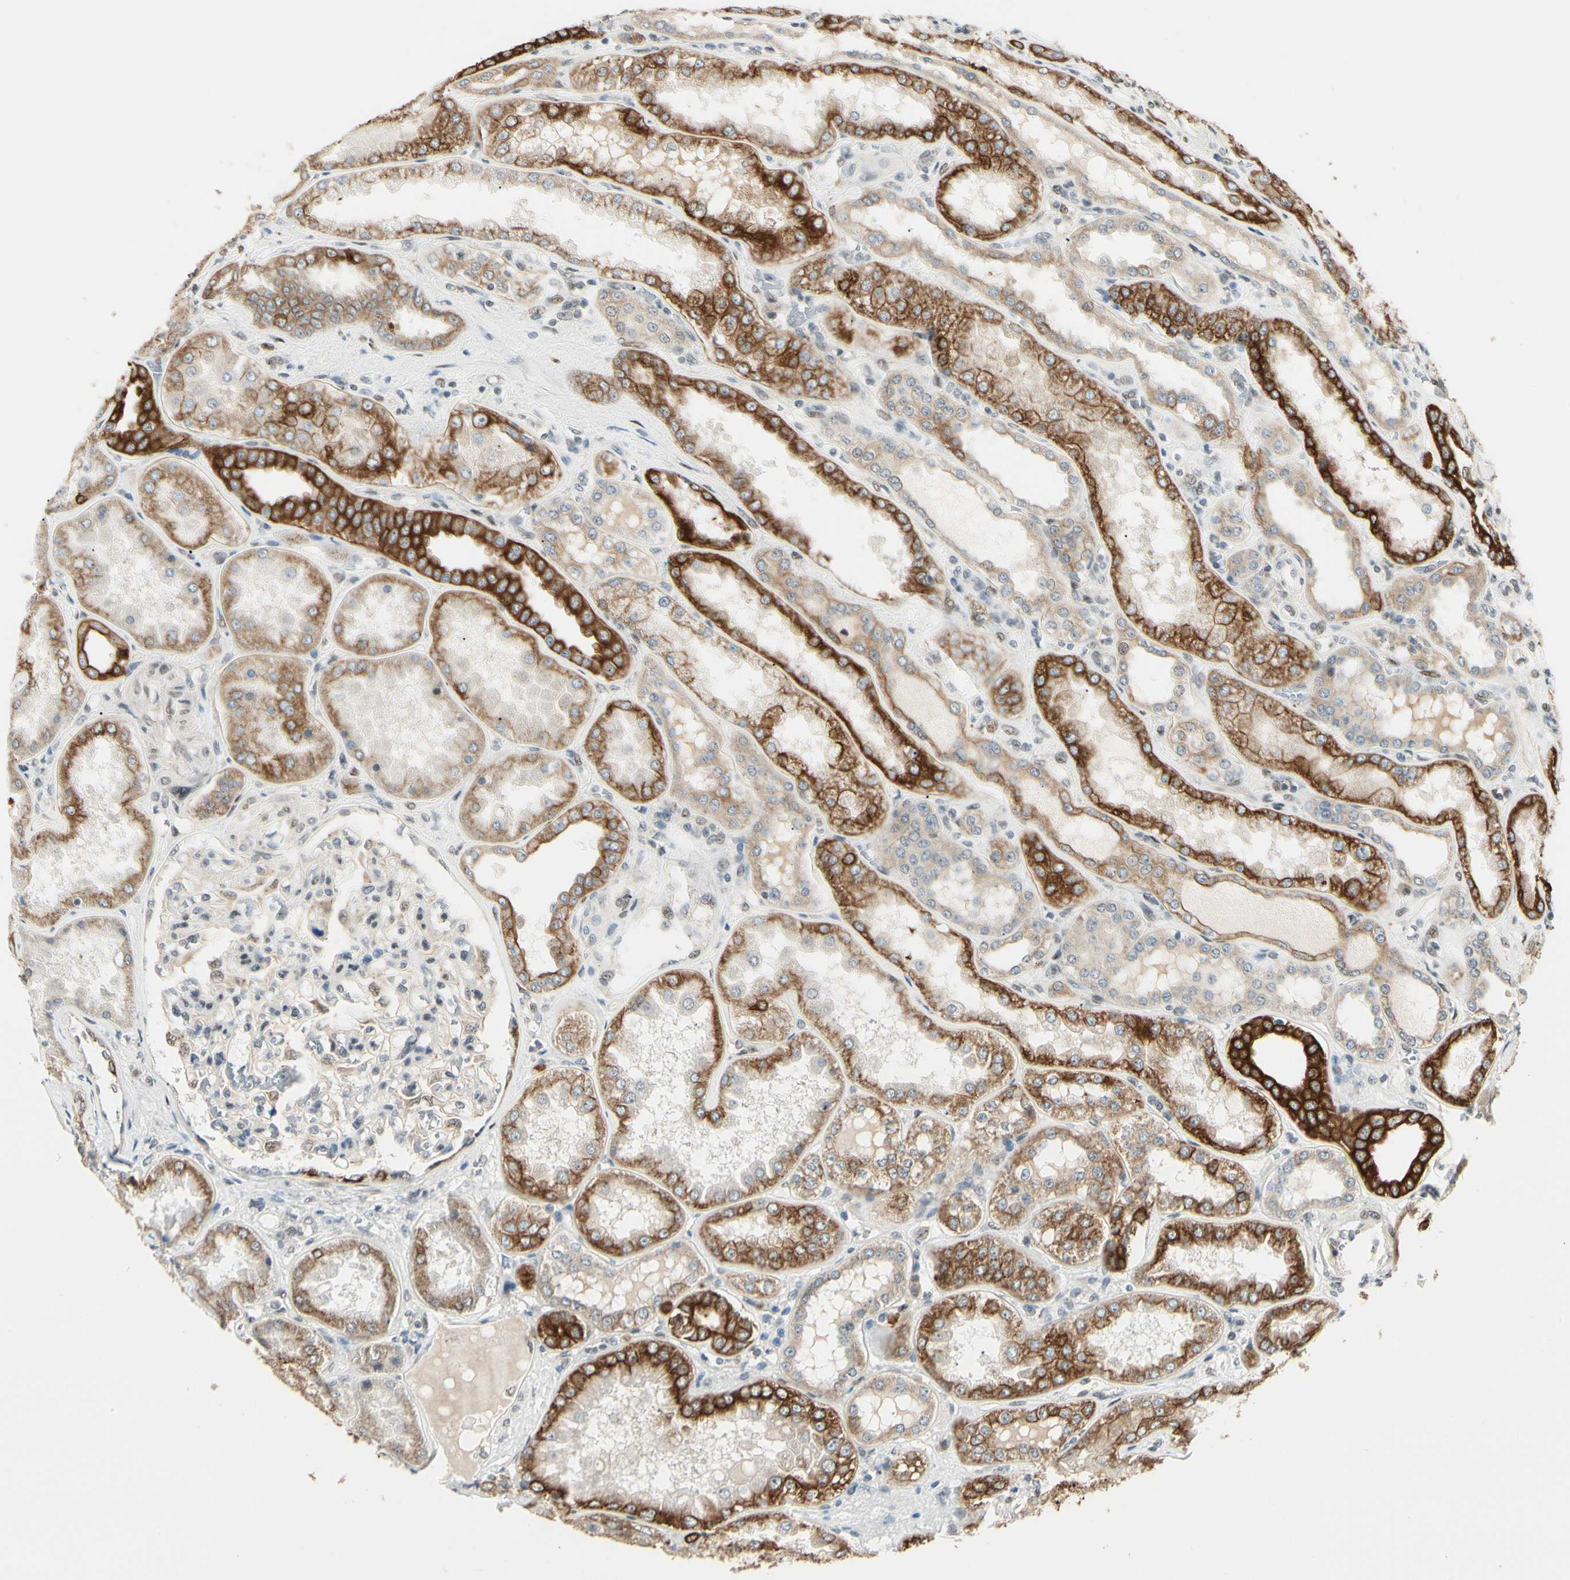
{"staining": {"intensity": "moderate", "quantity": "25%-75%", "location": "cytoplasmic/membranous,nuclear"}, "tissue": "kidney", "cell_type": "Cells in glomeruli", "image_type": "normal", "snomed": [{"axis": "morphology", "description": "Normal tissue, NOS"}, {"axis": "topography", "description": "Kidney"}], "caption": "Cells in glomeruli exhibit medium levels of moderate cytoplasmic/membranous,nuclear expression in approximately 25%-75% of cells in normal kidney.", "gene": "ATXN1", "patient": {"sex": "female", "age": 56}}